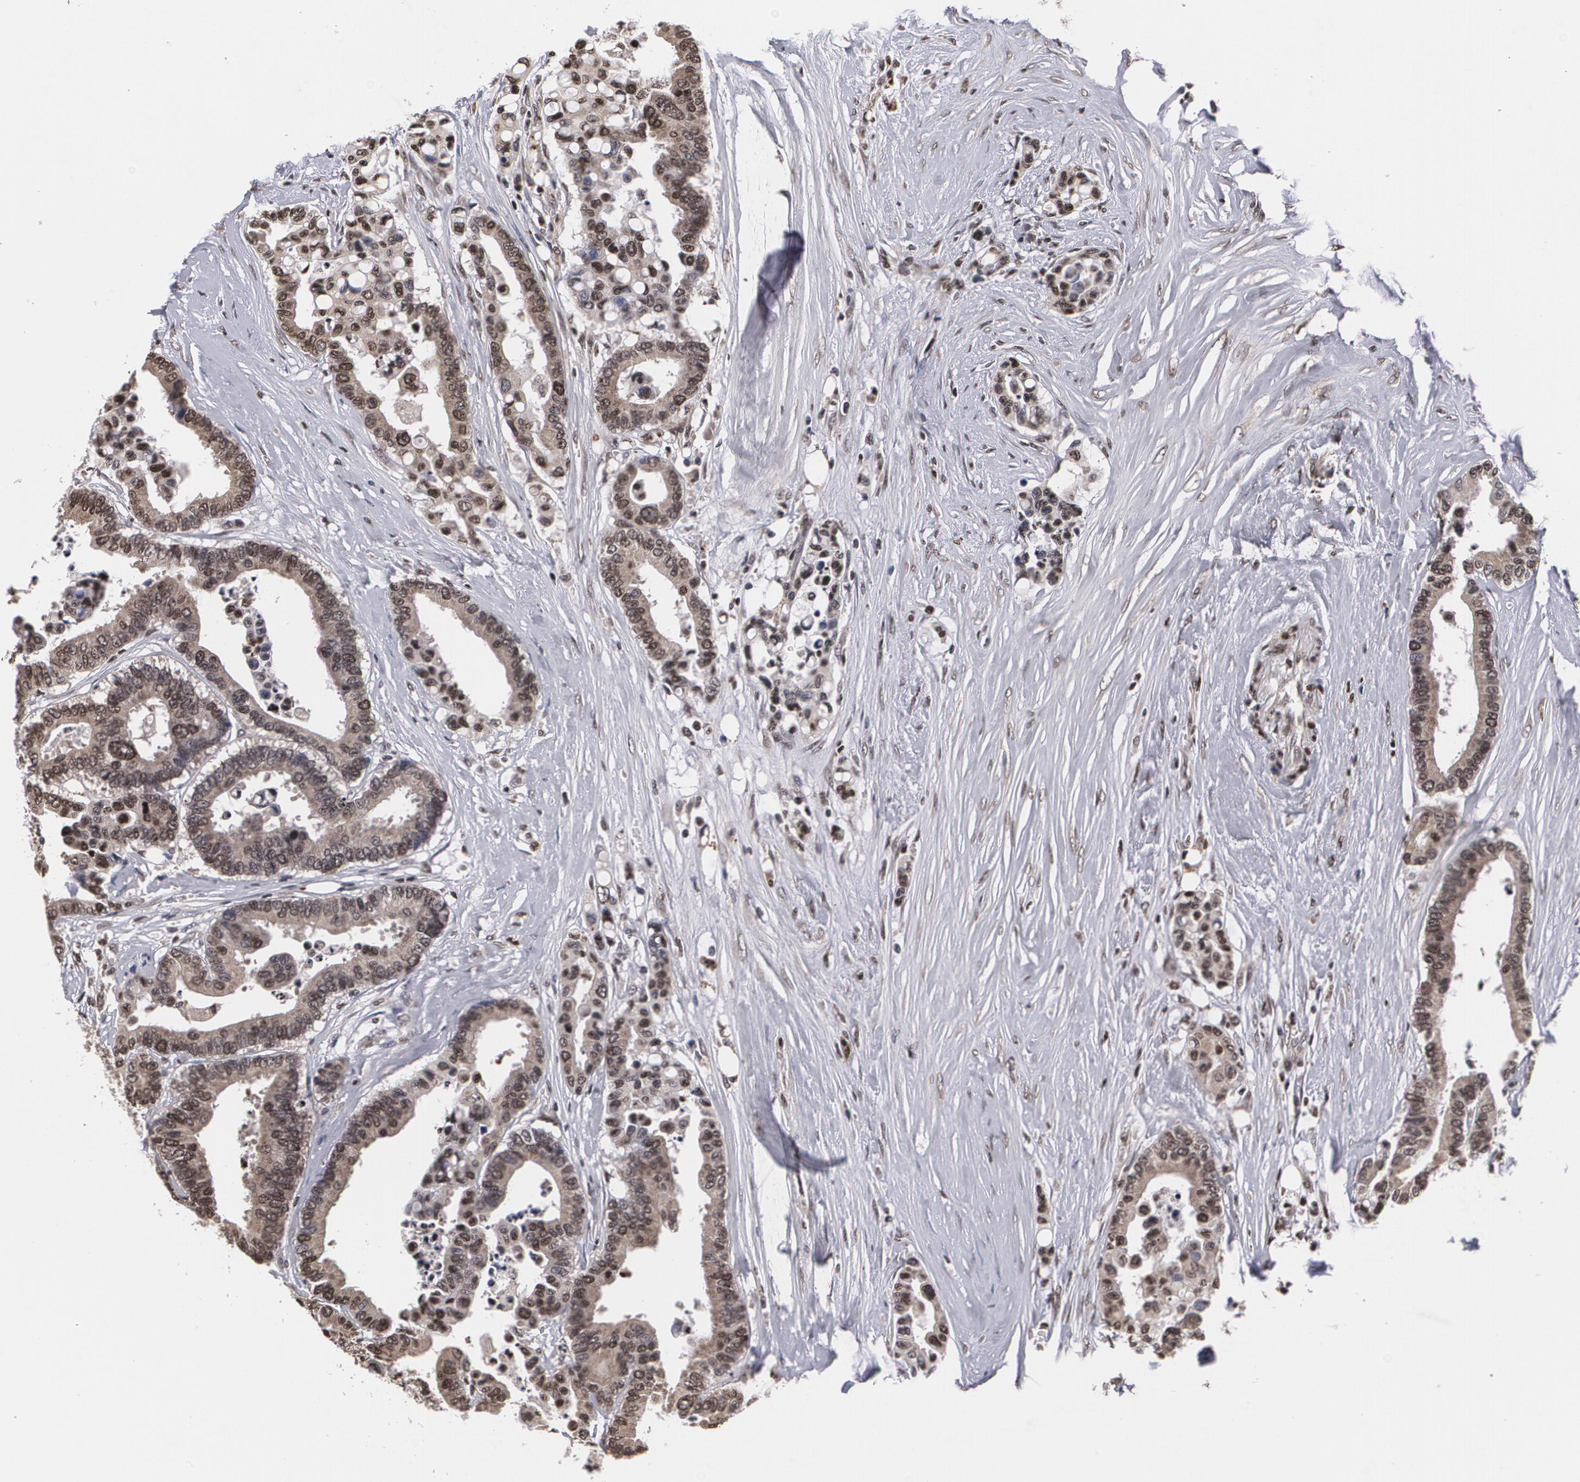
{"staining": {"intensity": "moderate", "quantity": ">75%", "location": "cytoplasmic/membranous,nuclear"}, "tissue": "colorectal cancer", "cell_type": "Tumor cells", "image_type": "cancer", "snomed": [{"axis": "morphology", "description": "Adenocarcinoma, NOS"}, {"axis": "topography", "description": "Colon"}], "caption": "IHC histopathology image of neoplastic tissue: colorectal adenocarcinoma stained using IHC exhibits medium levels of moderate protein expression localized specifically in the cytoplasmic/membranous and nuclear of tumor cells, appearing as a cytoplasmic/membranous and nuclear brown color.", "gene": "MVP", "patient": {"sex": "male", "age": 82}}